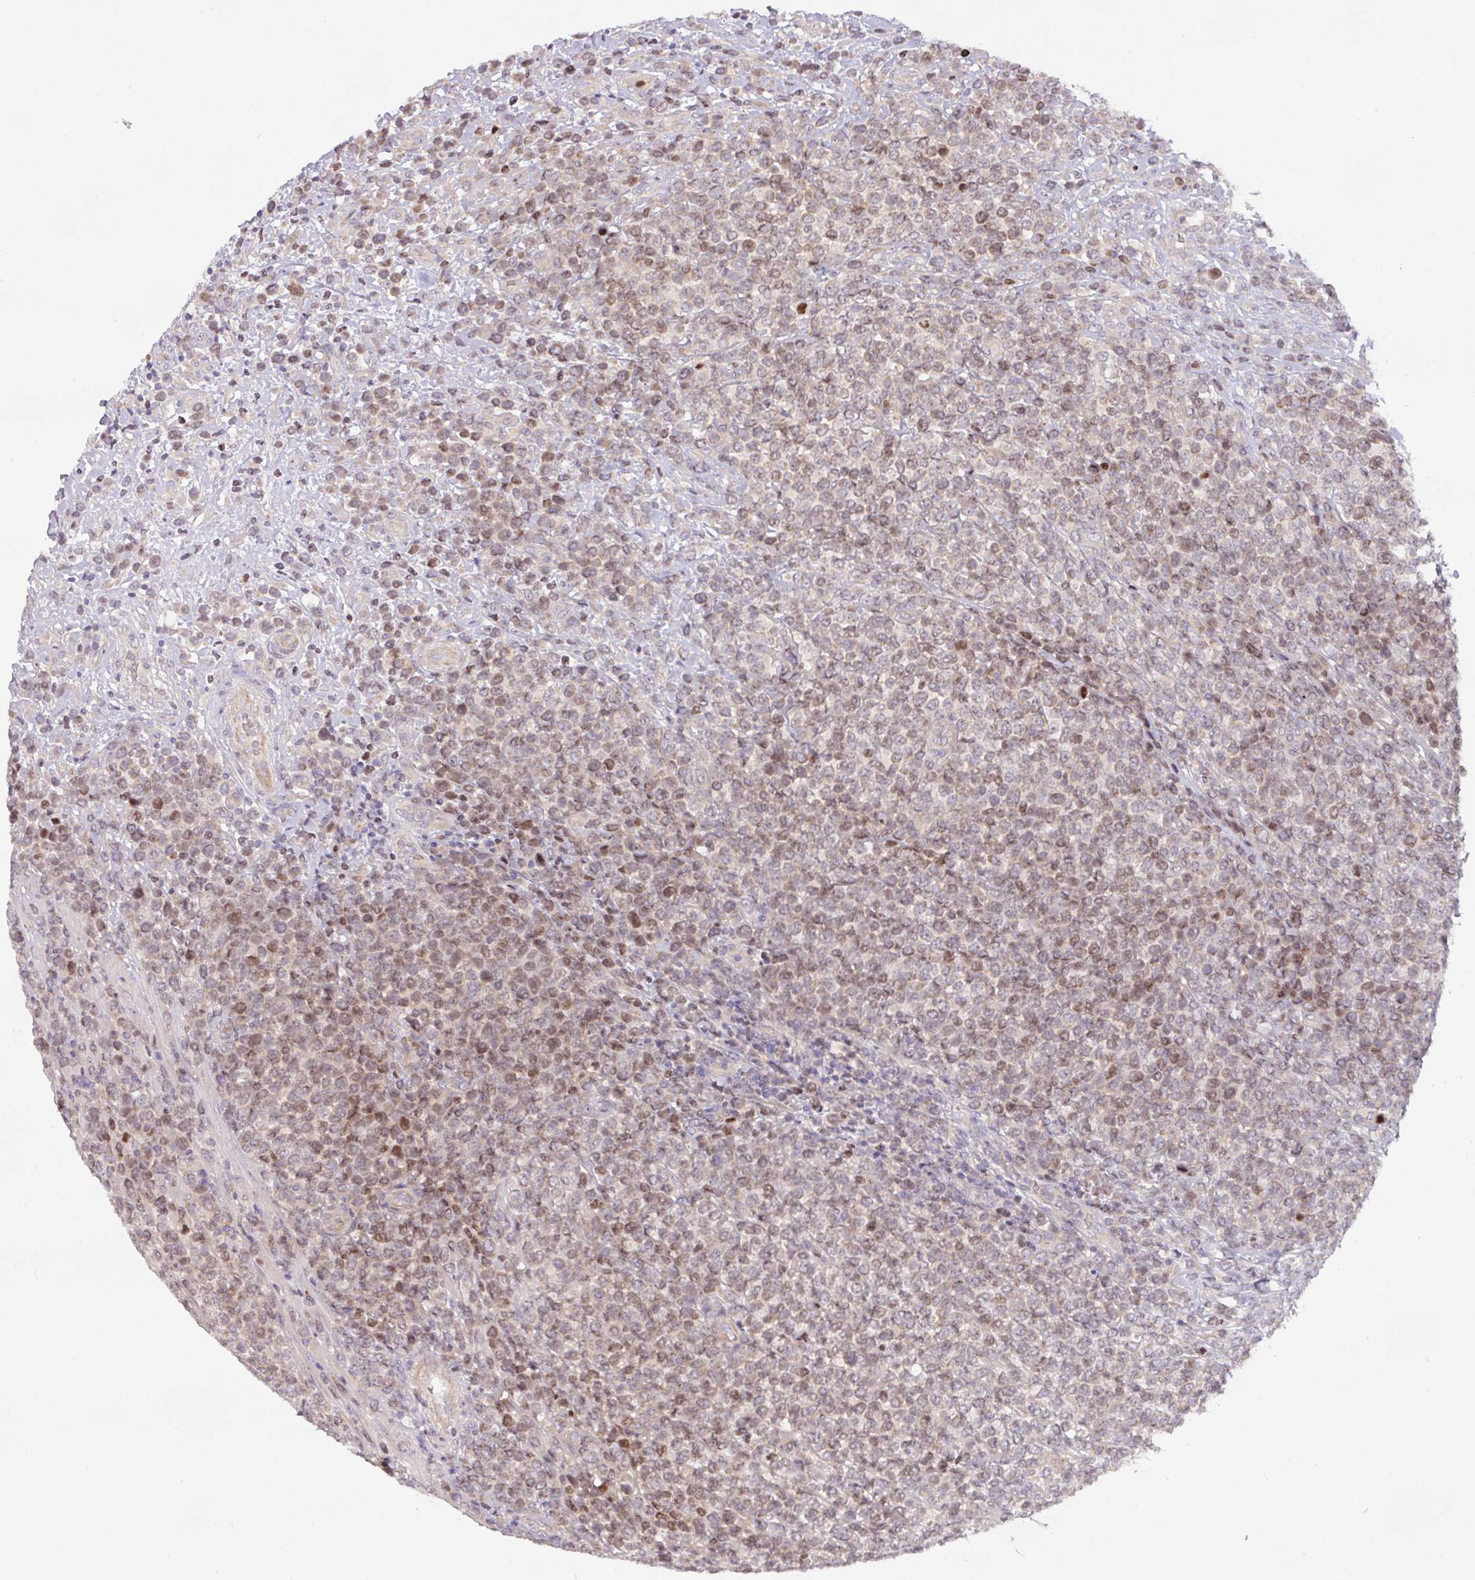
{"staining": {"intensity": "moderate", "quantity": ">75%", "location": "nuclear"}, "tissue": "lymphoma", "cell_type": "Tumor cells", "image_type": "cancer", "snomed": [{"axis": "morphology", "description": "Malignant lymphoma, non-Hodgkin's type, High grade"}, {"axis": "topography", "description": "Soft tissue"}], "caption": "The image exhibits staining of lymphoma, revealing moderate nuclear protein expression (brown color) within tumor cells.", "gene": "ZNF394", "patient": {"sex": "female", "age": 56}}